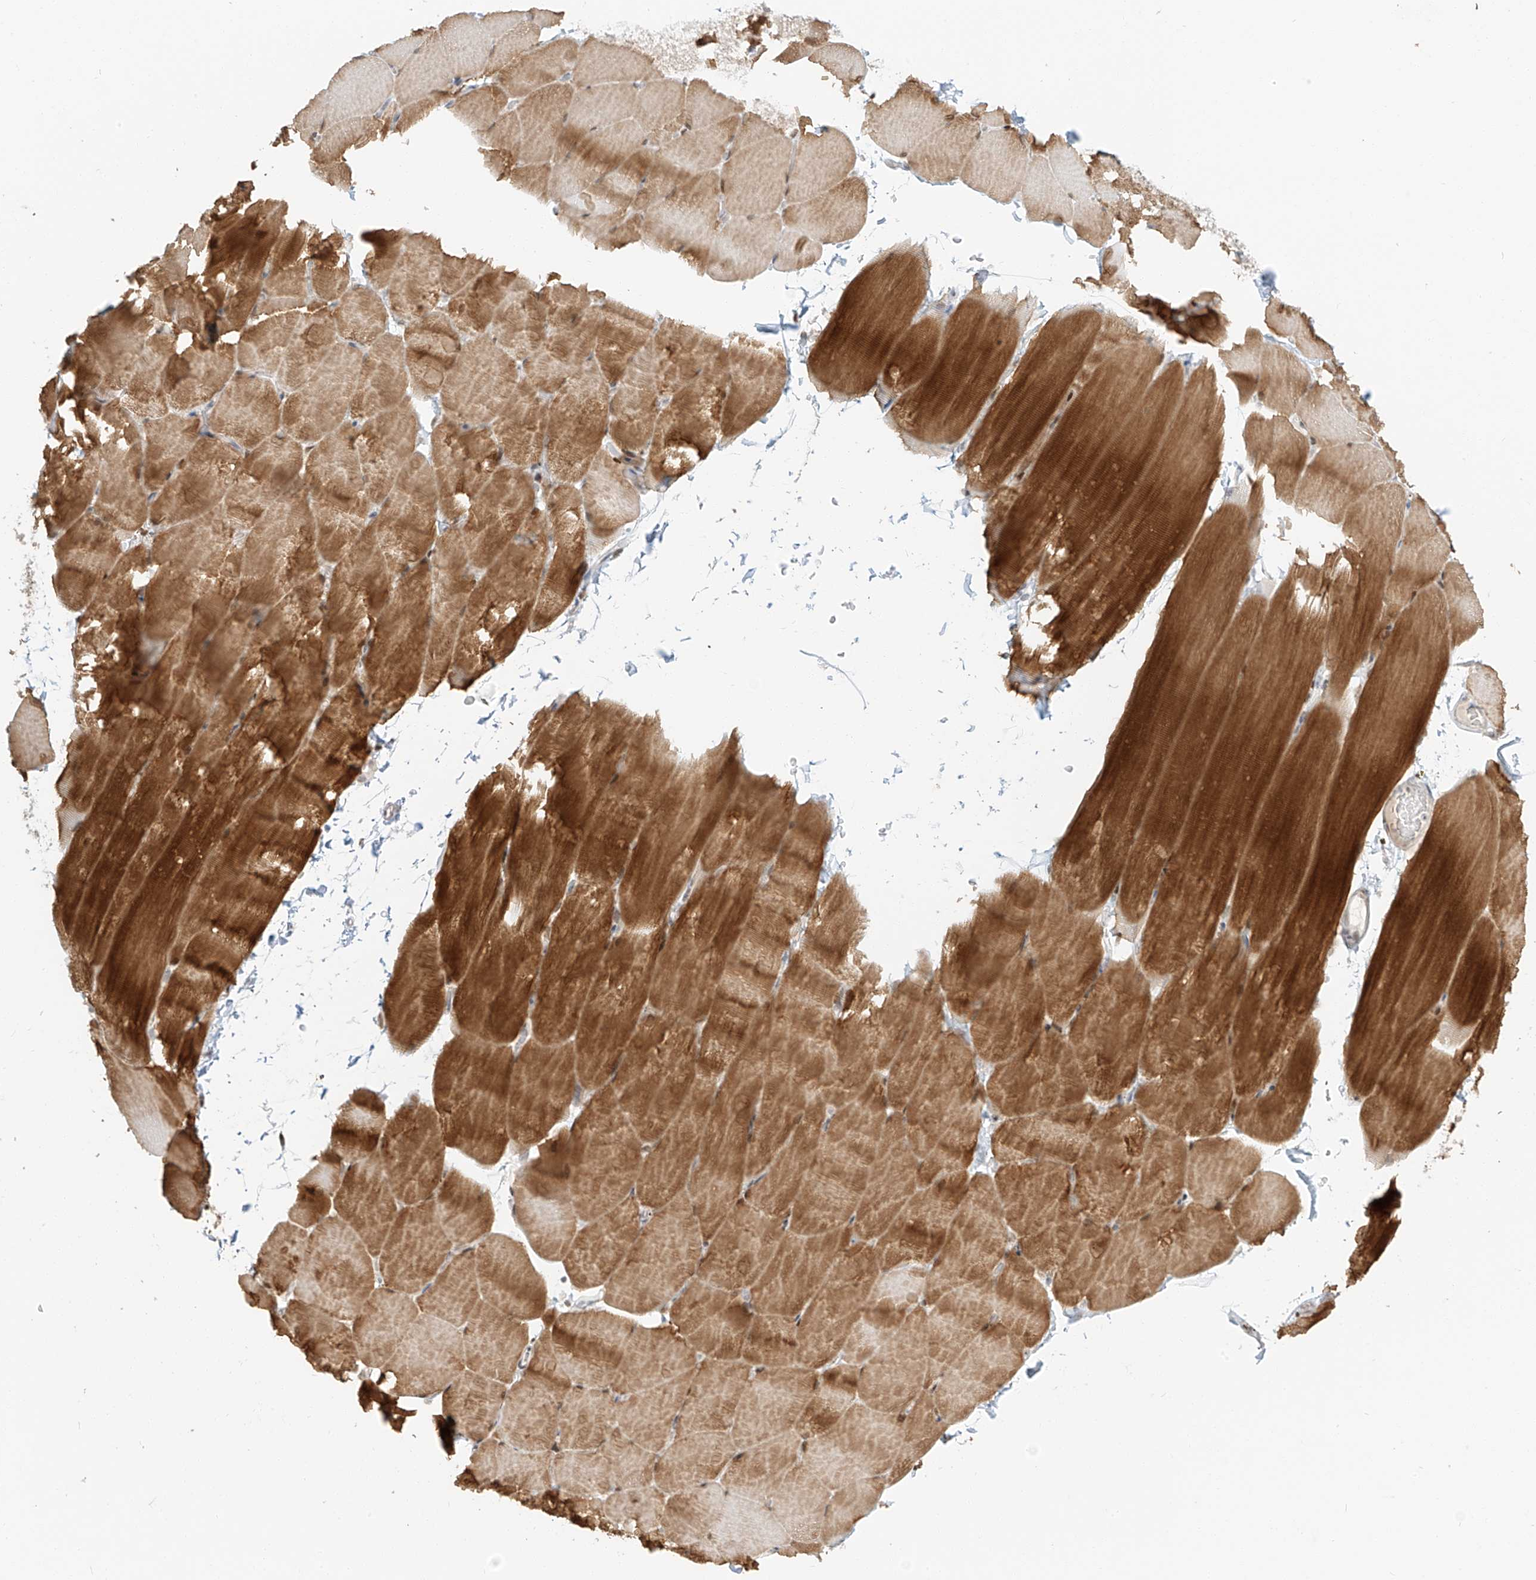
{"staining": {"intensity": "moderate", "quantity": "25%-75%", "location": "cytoplasmic/membranous"}, "tissue": "skeletal muscle", "cell_type": "Myocytes", "image_type": "normal", "snomed": [{"axis": "morphology", "description": "Normal tissue, NOS"}, {"axis": "topography", "description": "Skeletal muscle"}, {"axis": "topography", "description": "Parathyroid gland"}], "caption": "A micrograph showing moderate cytoplasmic/membranous expression in approximately 25%-75% of myocytes in normal skeletal muscle, as visualized by brown immunohistochemical staining.", "gene": "ZNF774", "patient": {"sex": "female", "age": 37}}